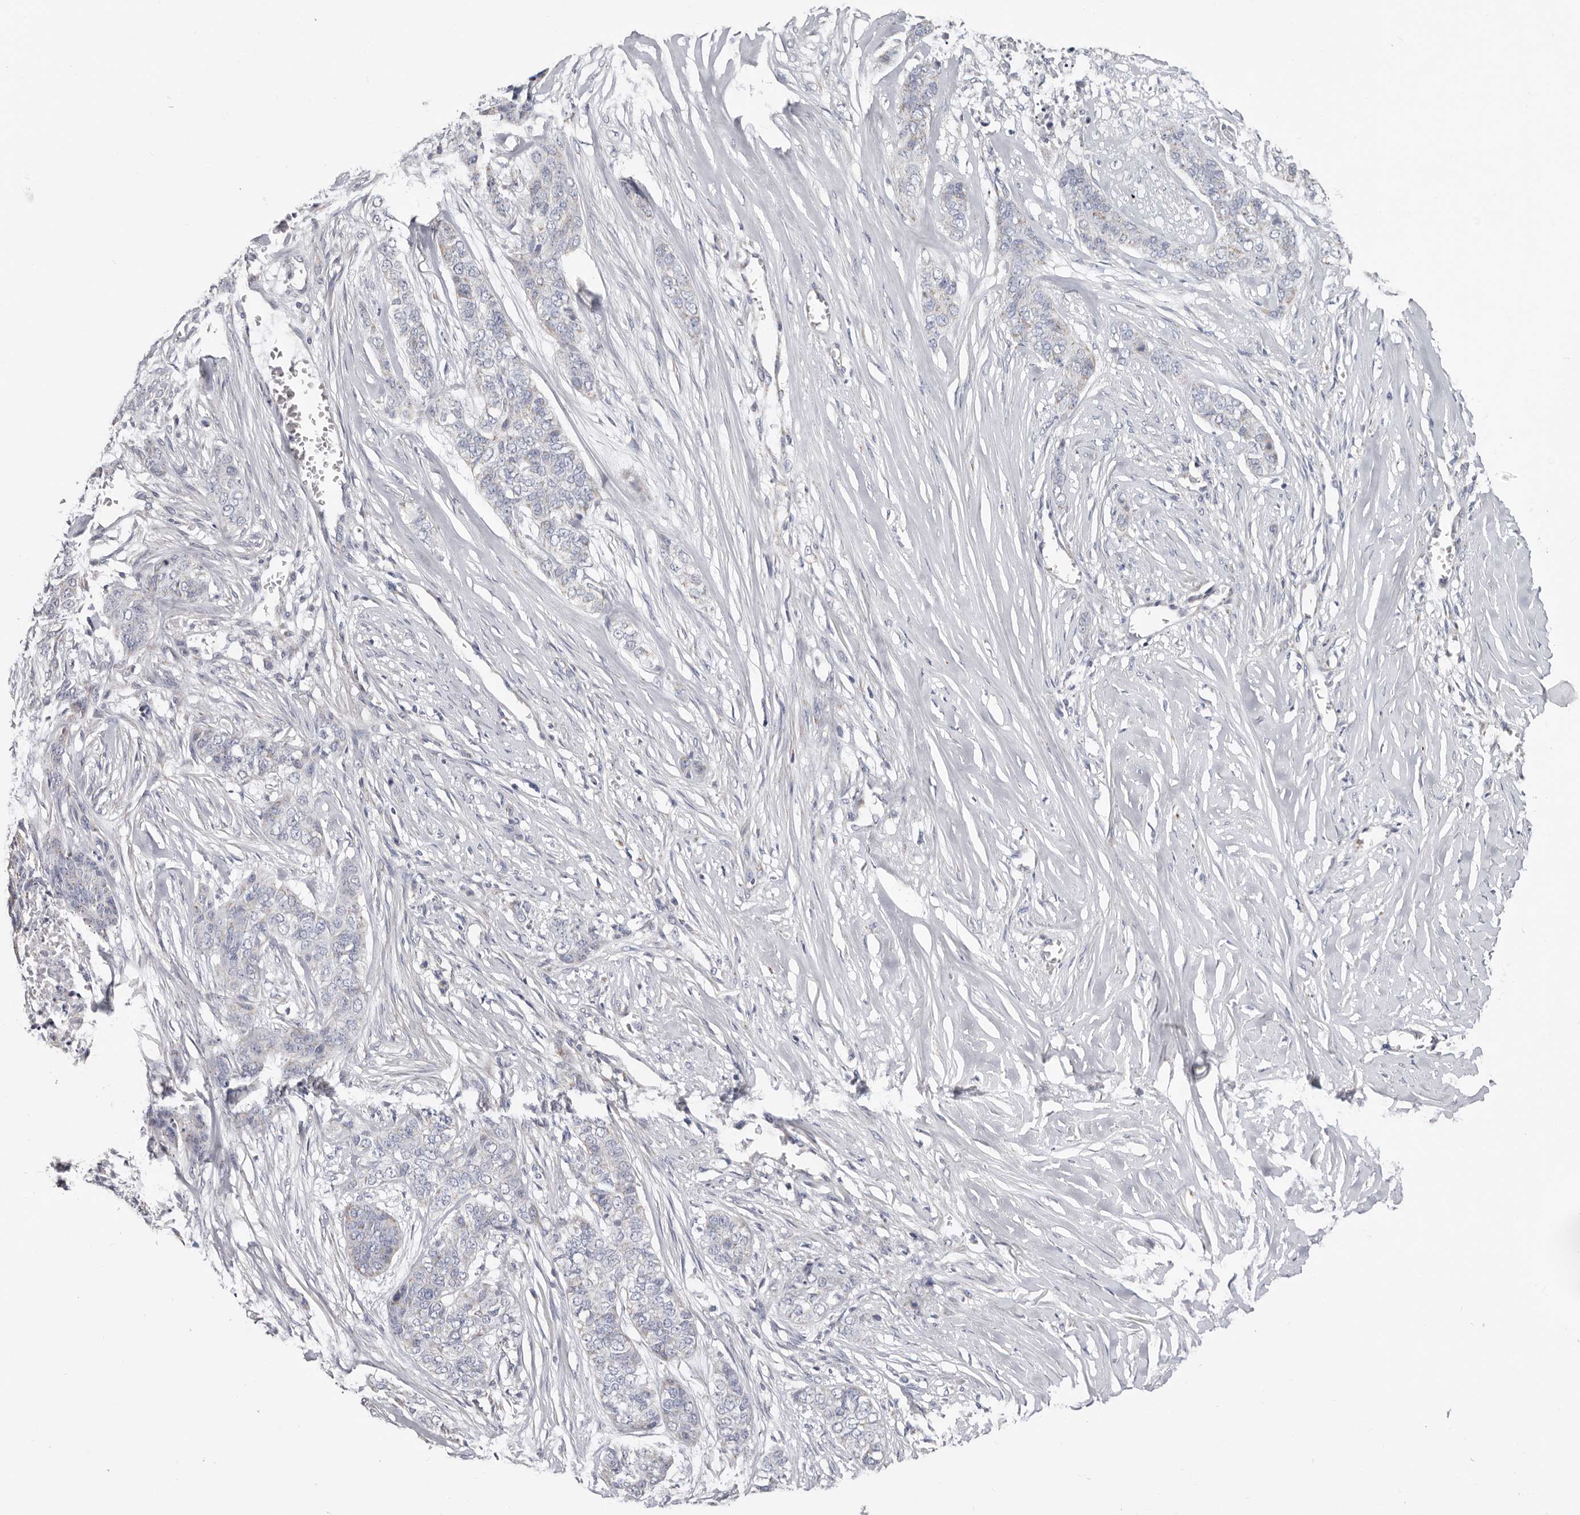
{"staining": {"intensity": "weak", "quantity": "<25%", "location": "cytoplasmic/membranous"}, "tissue": "skin cancer", "cell_type": "Tumor cells", "image_type": "cancer", "snomed": [{"axis": "morphology", "description": "Basal cell carcinoma"}, {"axis": "topography", "description": "Skin"}], "caption": "Immunohistochemical staining of skin cancer (basal cell carcinoma) shows no significant expression in tumor cells. (DAB immunohistochemistry (IHC) with hematoxylin counter stain).", "gene": "RSPO2", "patient": {"sex": "female", "age": 64}}